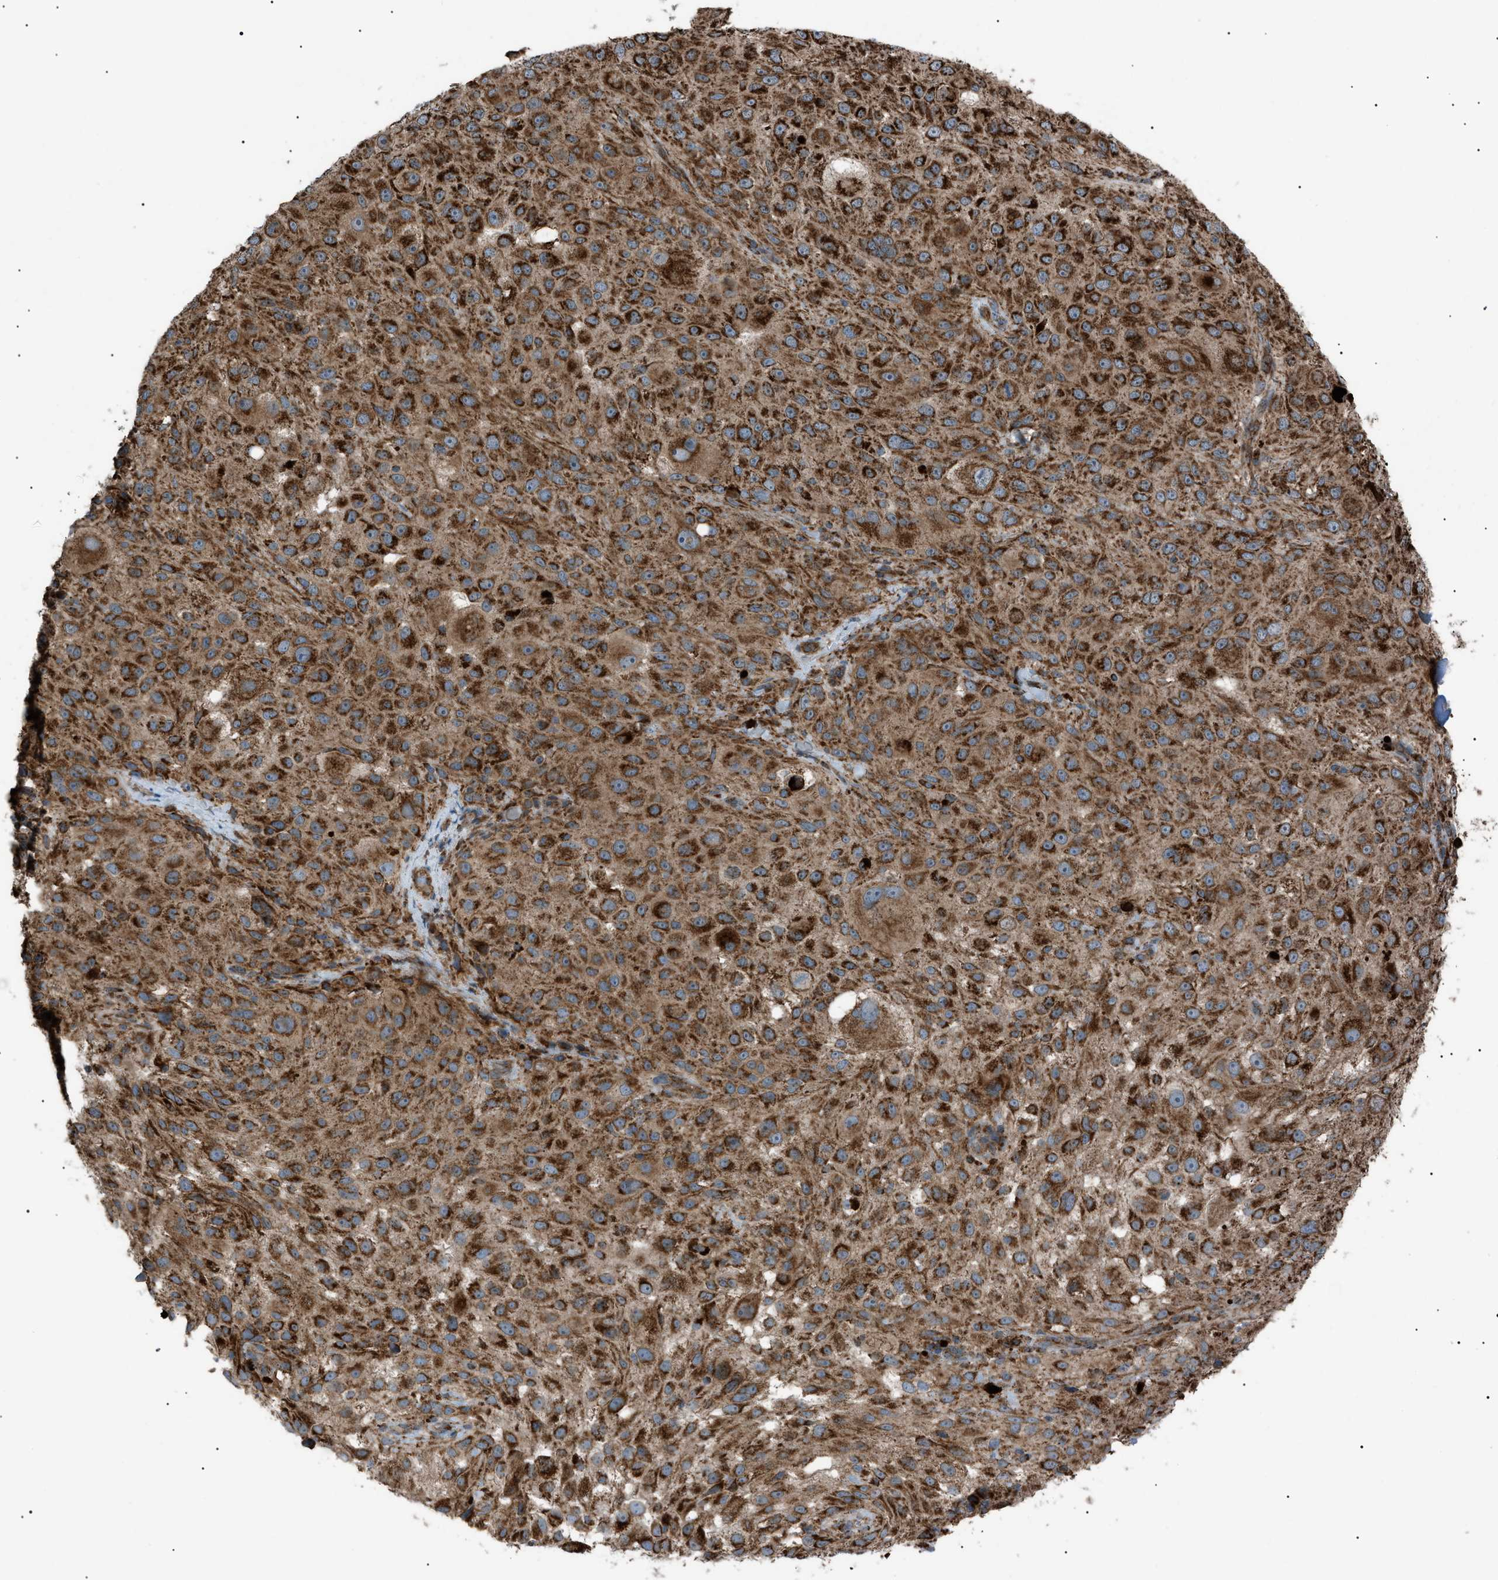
{"staining": {"intensity": "strong", "quantity": ">75%", "location": "cytoplasmic/membranous"}, "tissue": "melanoma", "cell_type": "Tumor cells", "image_type": "cancer", "snomed": [{"axis": "morphology", "description": "Necrosis, NOS"}, {"axis": "morphology", "description": "Malignant melanoma, NOS"}, {"axis": "topography", "description": "Skin"}], "caption": "IHC staining of malignant melanoma, which demonstrates high levels of strong cytoplasmic/membranous positivity in about >75% of tumor cells indicating strong cytoplasmic/membranous protein staining. The staining was performed using DAB (brown) for protein detection and nuclei were counterstained in hematoxylin (blue).", "gene": "C1GALT1C1", "patient": {"sex": "female", "age": 87}}